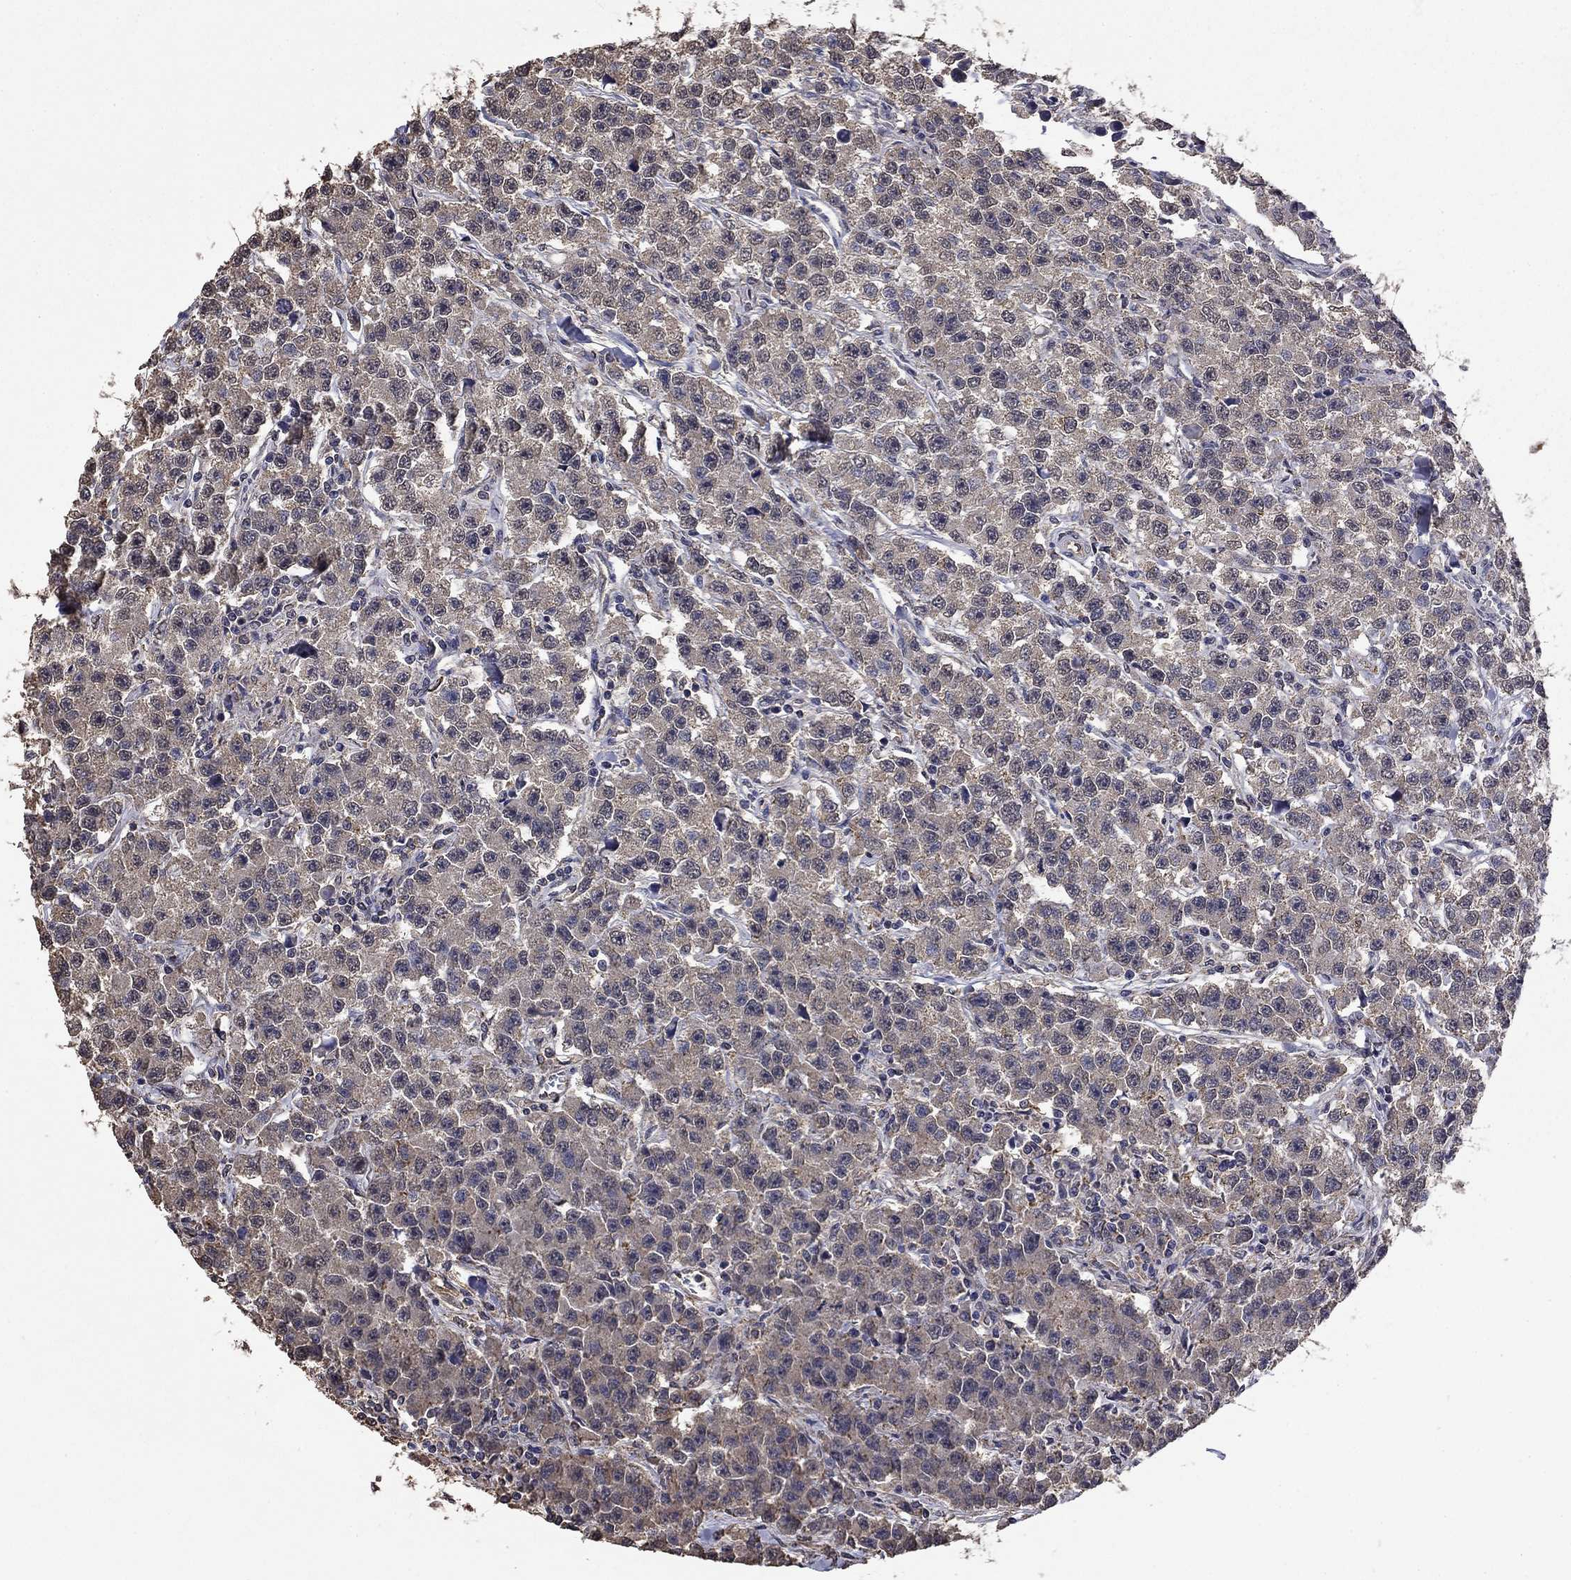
{"staining": {"intensity": "negative", "quantity": "none", "location": "none"}, "tissue": "testis cancer", "cell_type": "Tumor cells", "image_type": "cancer", "snomed": [{"axis": "morphology", "description": "Seminoma, NOS"}, {"axis": "topography", "description": "Testis"}], "caption": "Immunohistochemical staining of human seminoma (testis) exhibits no significant staining in tumor cells.", "gene": "MFAP3L", "patient": {"sex": "male", "age": 59}}